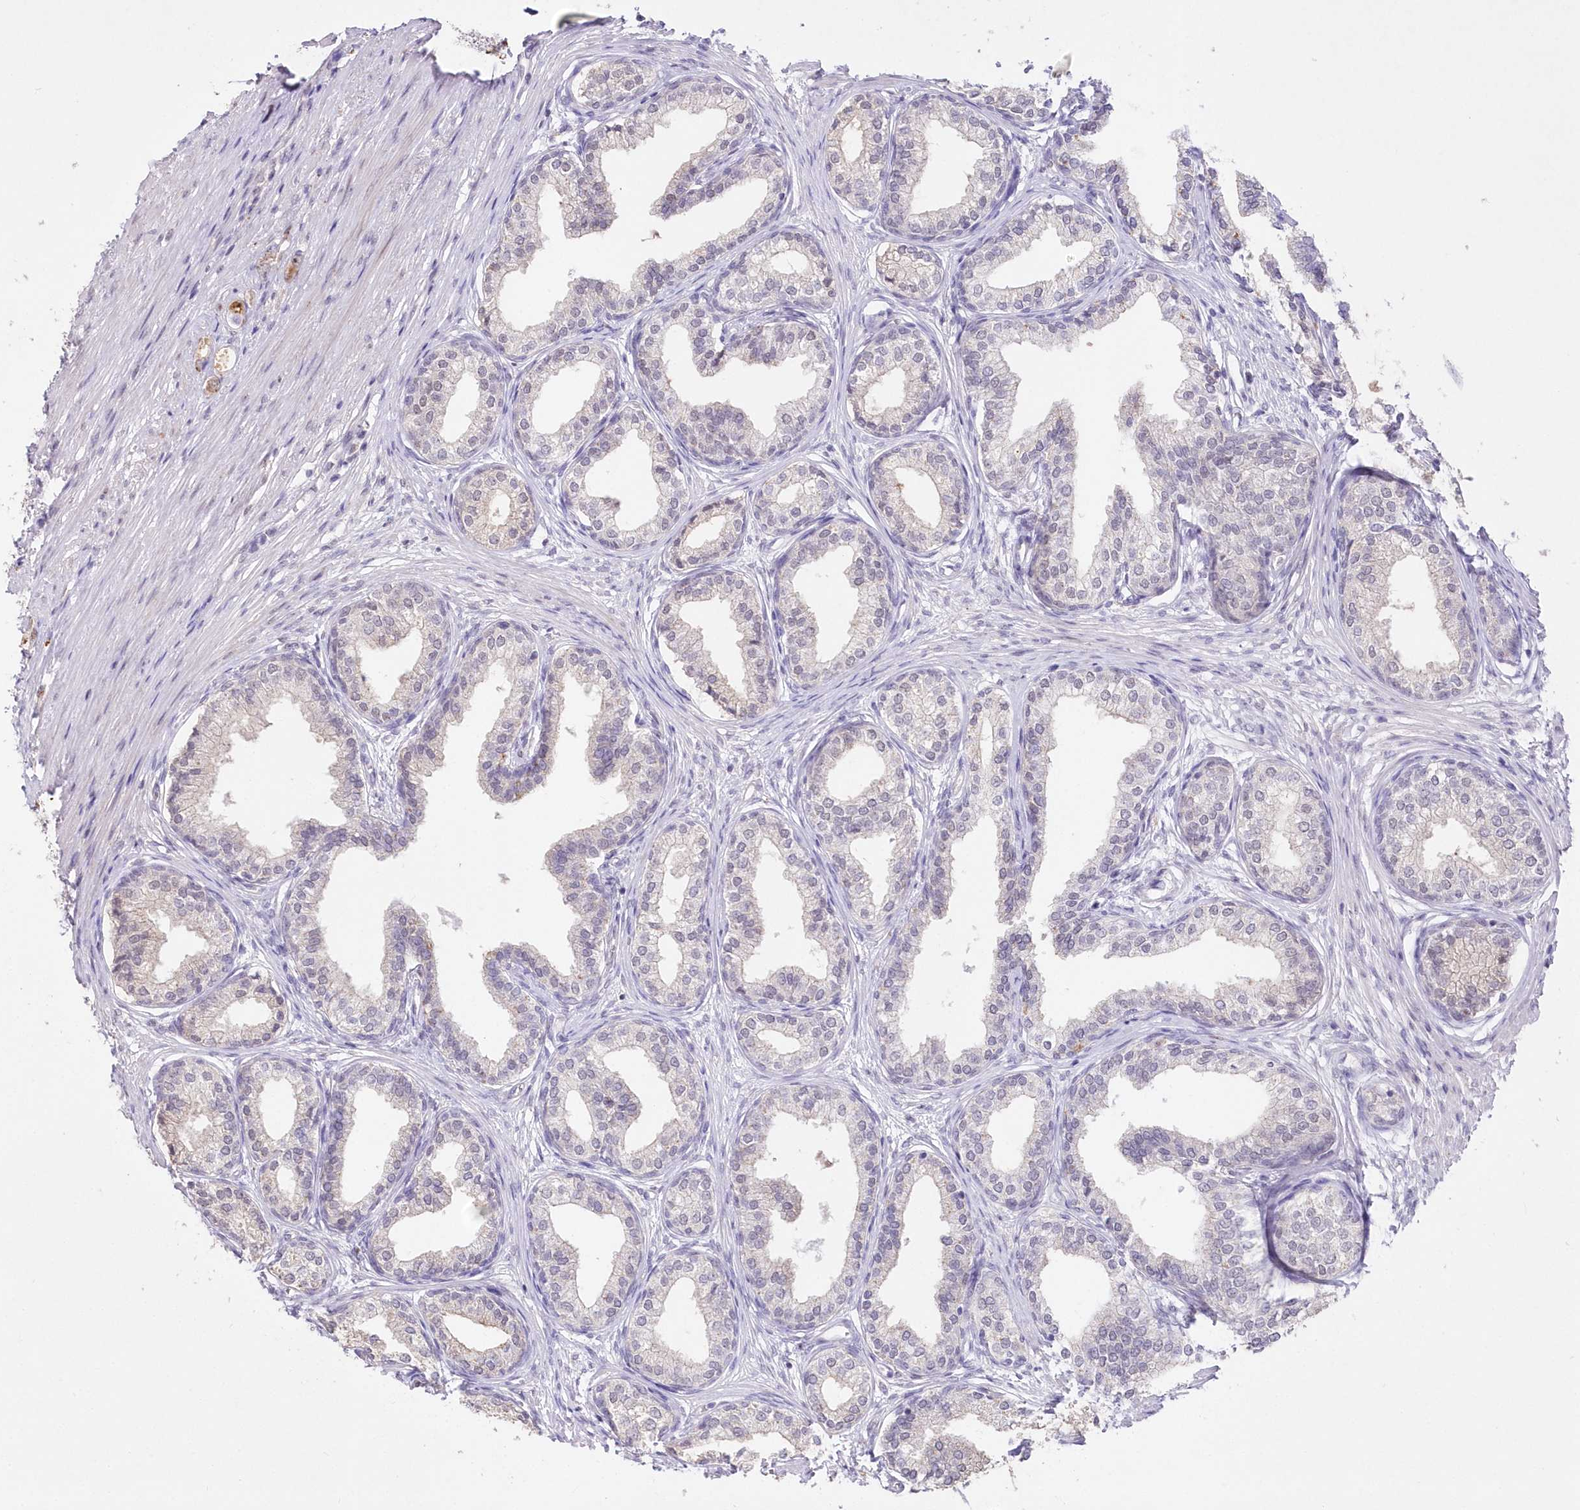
{"staining": {"intensity": "moderate", "quantity": "<25%", "location": "nuclear"}, "tissue": "prostate cancer", "cell_type": "Tumor cells", "image_type": "cancer", "snomed": [{"axis": "morphology", "description": "Adenocarcinoma, High grade"}, {"axis": "topography", "description": "Prostate"}], "caption": "Prostate cancer stained with a brown dye shows moderate nuclear positive expression in approximately <25% of tumor cells.", "gene": "RBM27", "patient": {"sex": "male", "age": 63}}